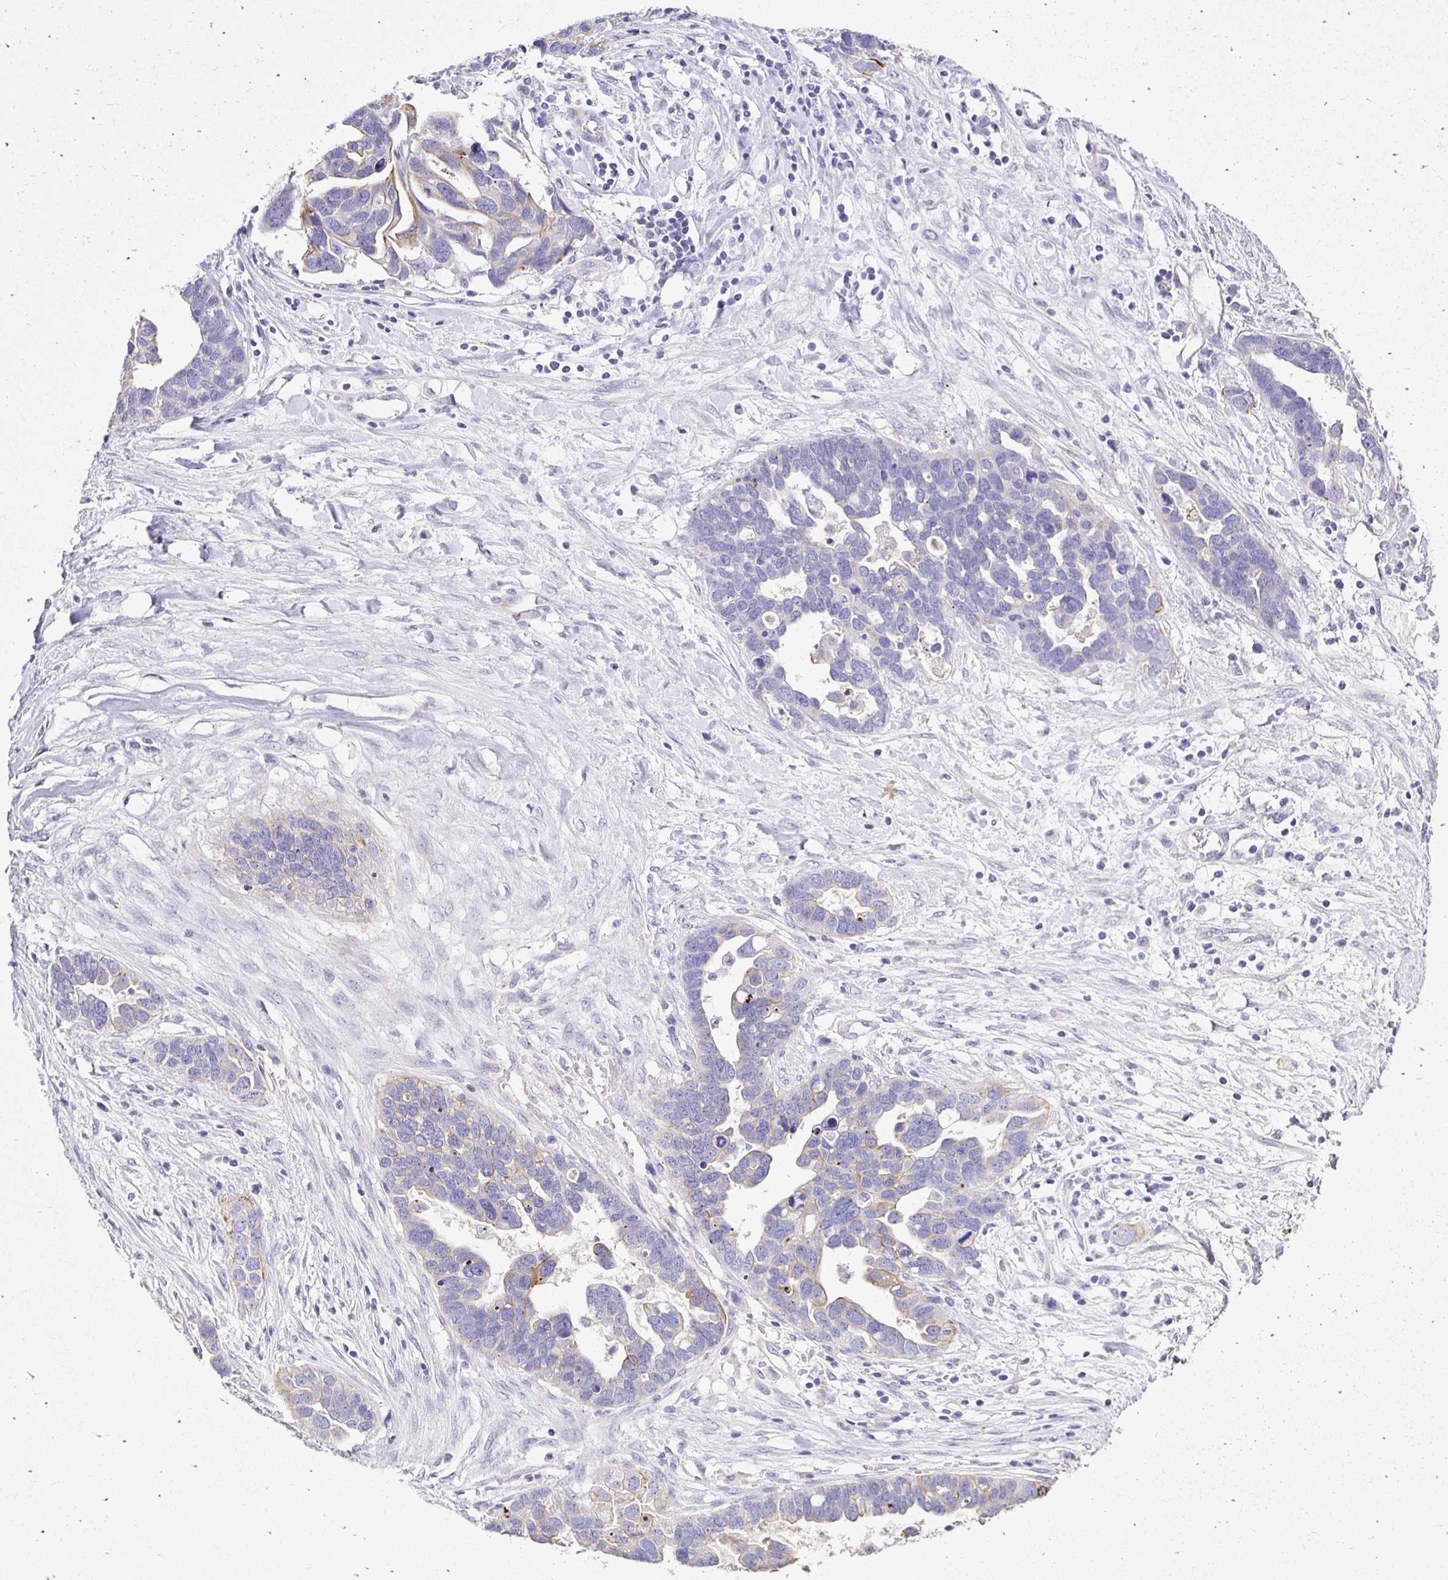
{"staining": {"intensity": "moderate", "quantity": "<25%", "location": "cytoplasmic/membranous"}, "tissue": "ovarian cancer", "cell_type": "Tumor cells", "image_type": "cancer", "snomed": [{"axis": "morphology", "description": "Cystadenocarcinoma, serous, NOS"}, {"axis": "topography", "description": "Ovary"}], "caption": "Immunohistochemical staining of human ovarian serous cystadenocarcinoma displays moderate cytoplasmic/membranous protein staining in about <25% of tumor cells.", "gene": "TAF1D", "patient": {"sex": "female", "age": 54}}